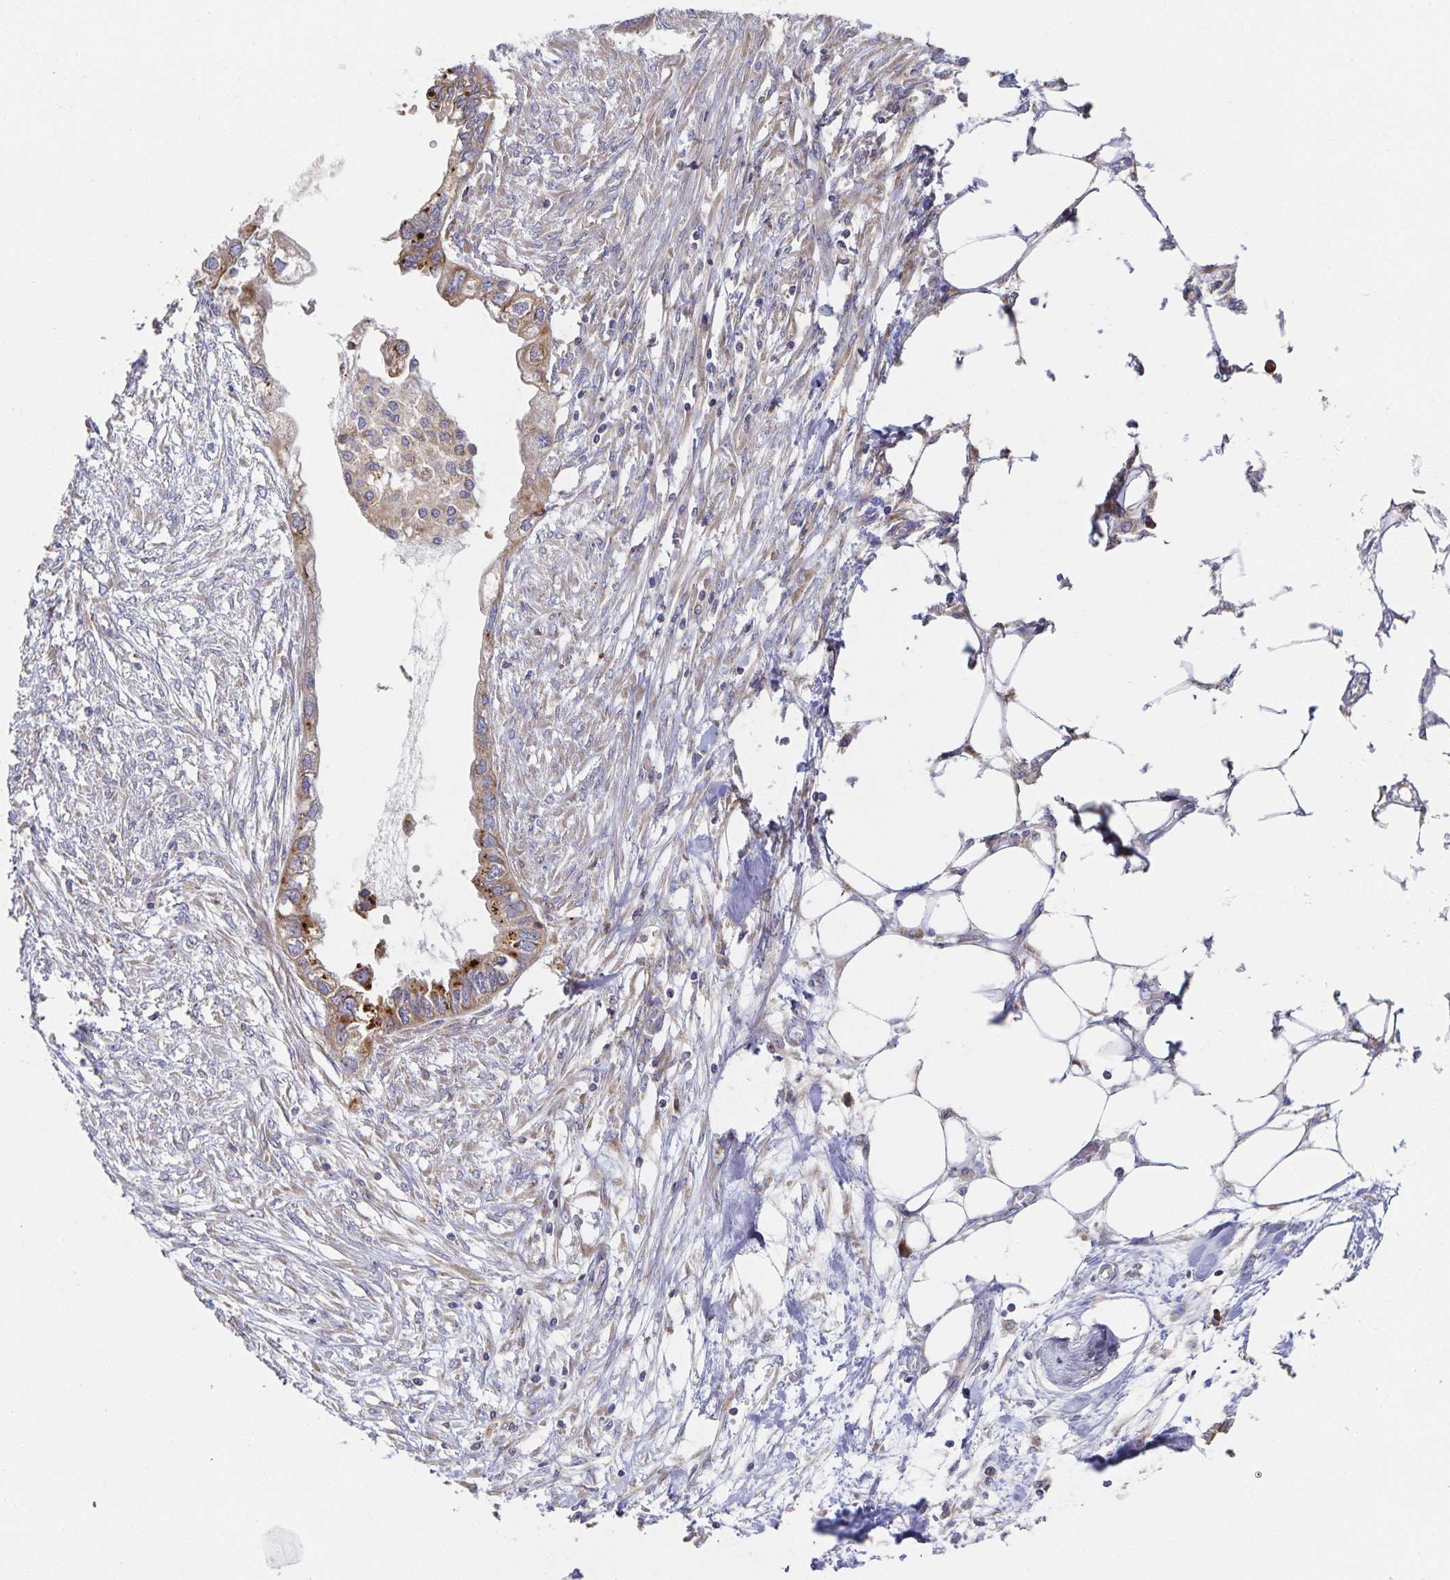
{"staining": {"intensity": "weak", "quantity": "25%-75%", "location": "cytoplasmic/membranous"}, "tissue": "endometrial cancer", "cell_type": "Tumor cells", "image_type": "cancer", "snomed": [{"axis": "morphology", "description": "Adenocarcinoma, NOS"}, {"axis": "morphology", "description": "Adenocarcinoma, metastatic, NOS"}, {"axis": "topography", "description": "Adipose tissue"}, {"axis": "topography", "description": "Endometrium"}], "caption": "Protein positivity by immunohistochemistry exhibits weak cytoplasmic/membranous positivity in approximately 25%-75% of tumor cells in endometrial cancer.", "gene": "NOMO1", "patient": {"sex": "female", "age": 67}}